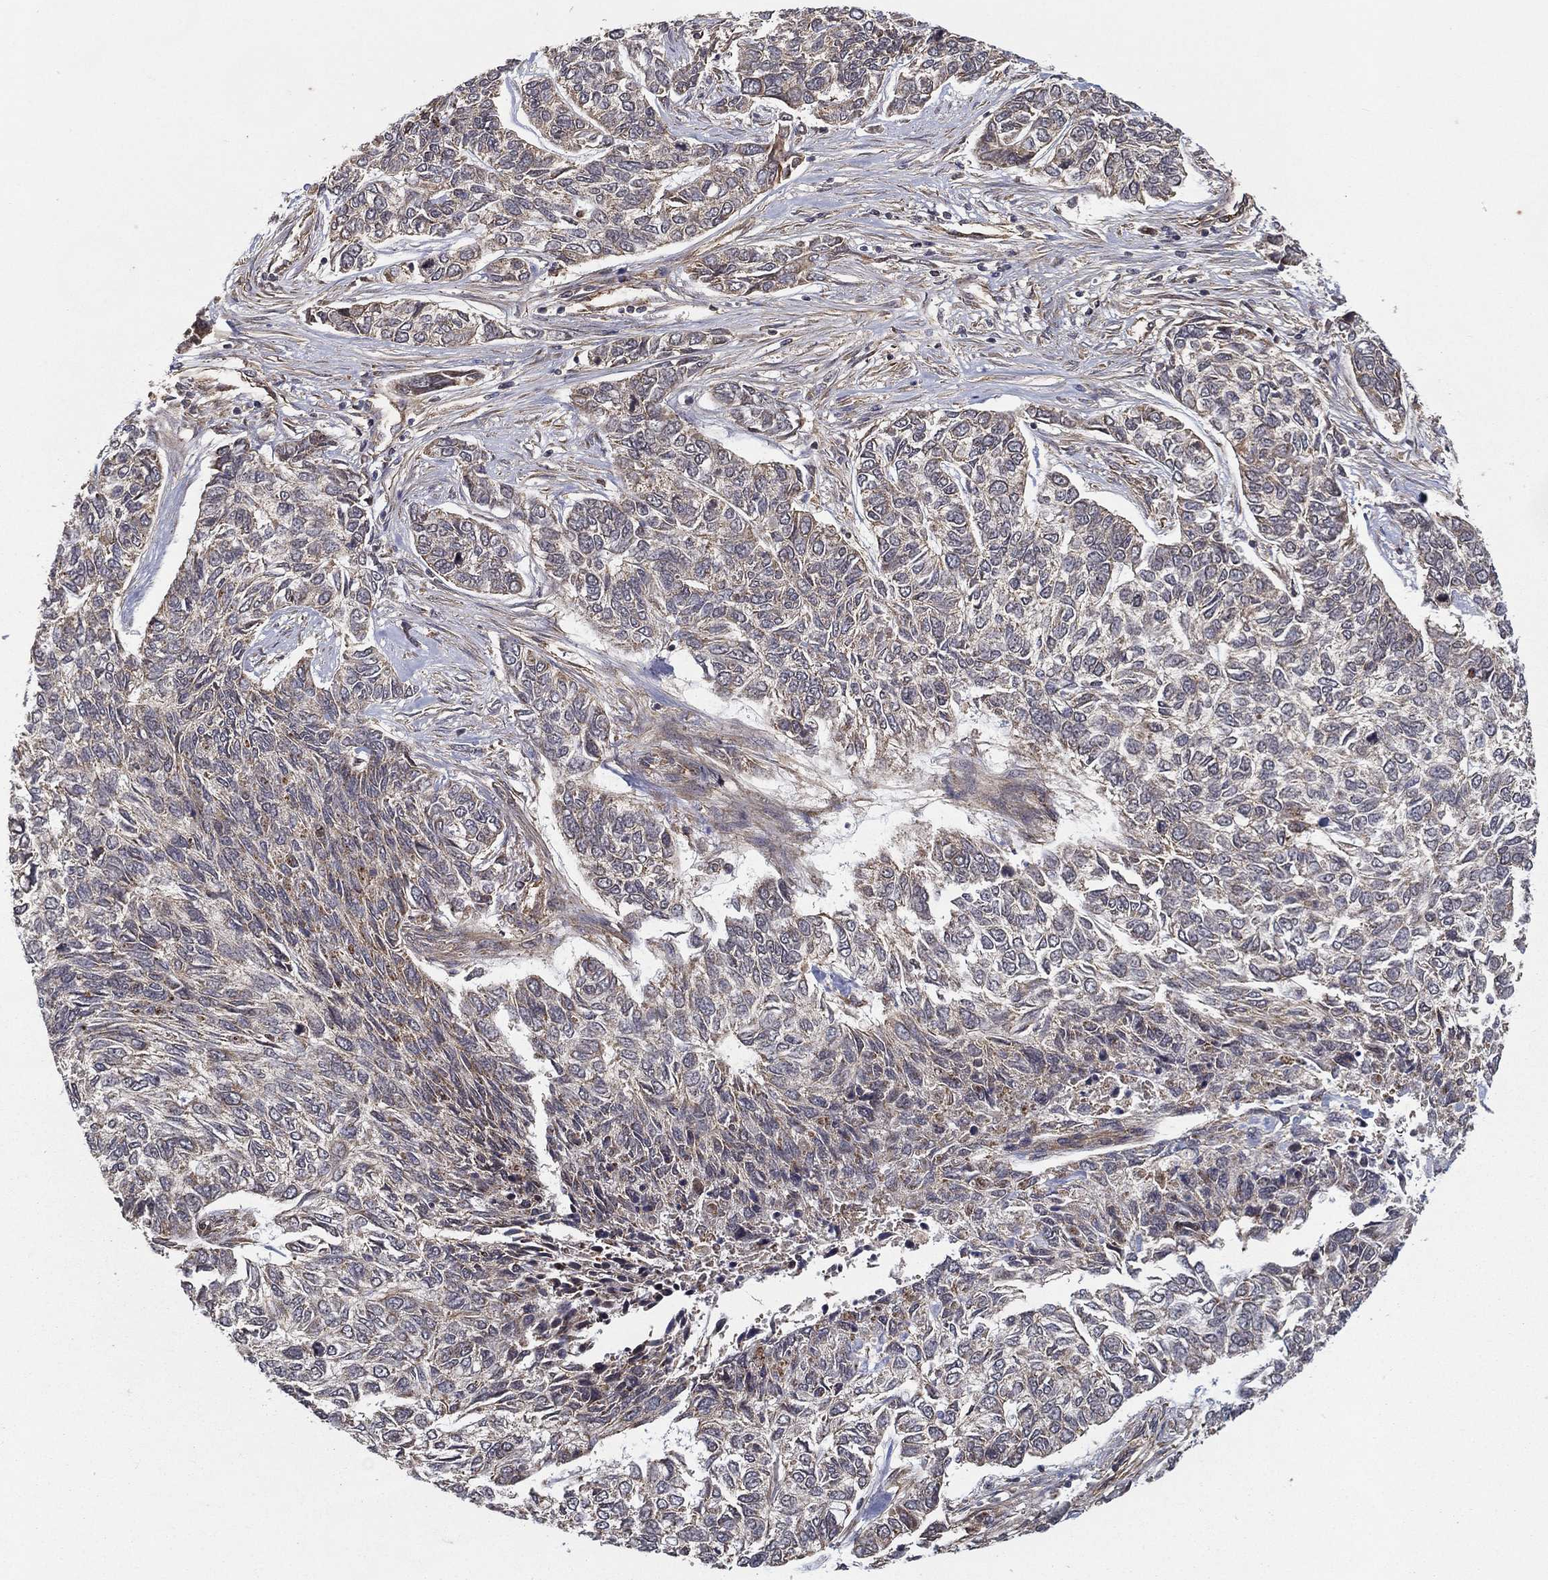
{"staining": {"intensity": "weak", "quantity": "<25%", "location": "cytoplasmic/membranous"}, "tissue": "skin cancer", "cell_type": "Tumor cells", "image_type": "cancer", "snomed": [{"axis": "morphology", "description": "Basal cell carcinoma"}, {"axis": "topography", "description": "Skin"}], "caption": "There is no significant expression in tumor cells of skin cancer.", "gene": "UACA", "patient": {"sex": "female", "age": 65}}